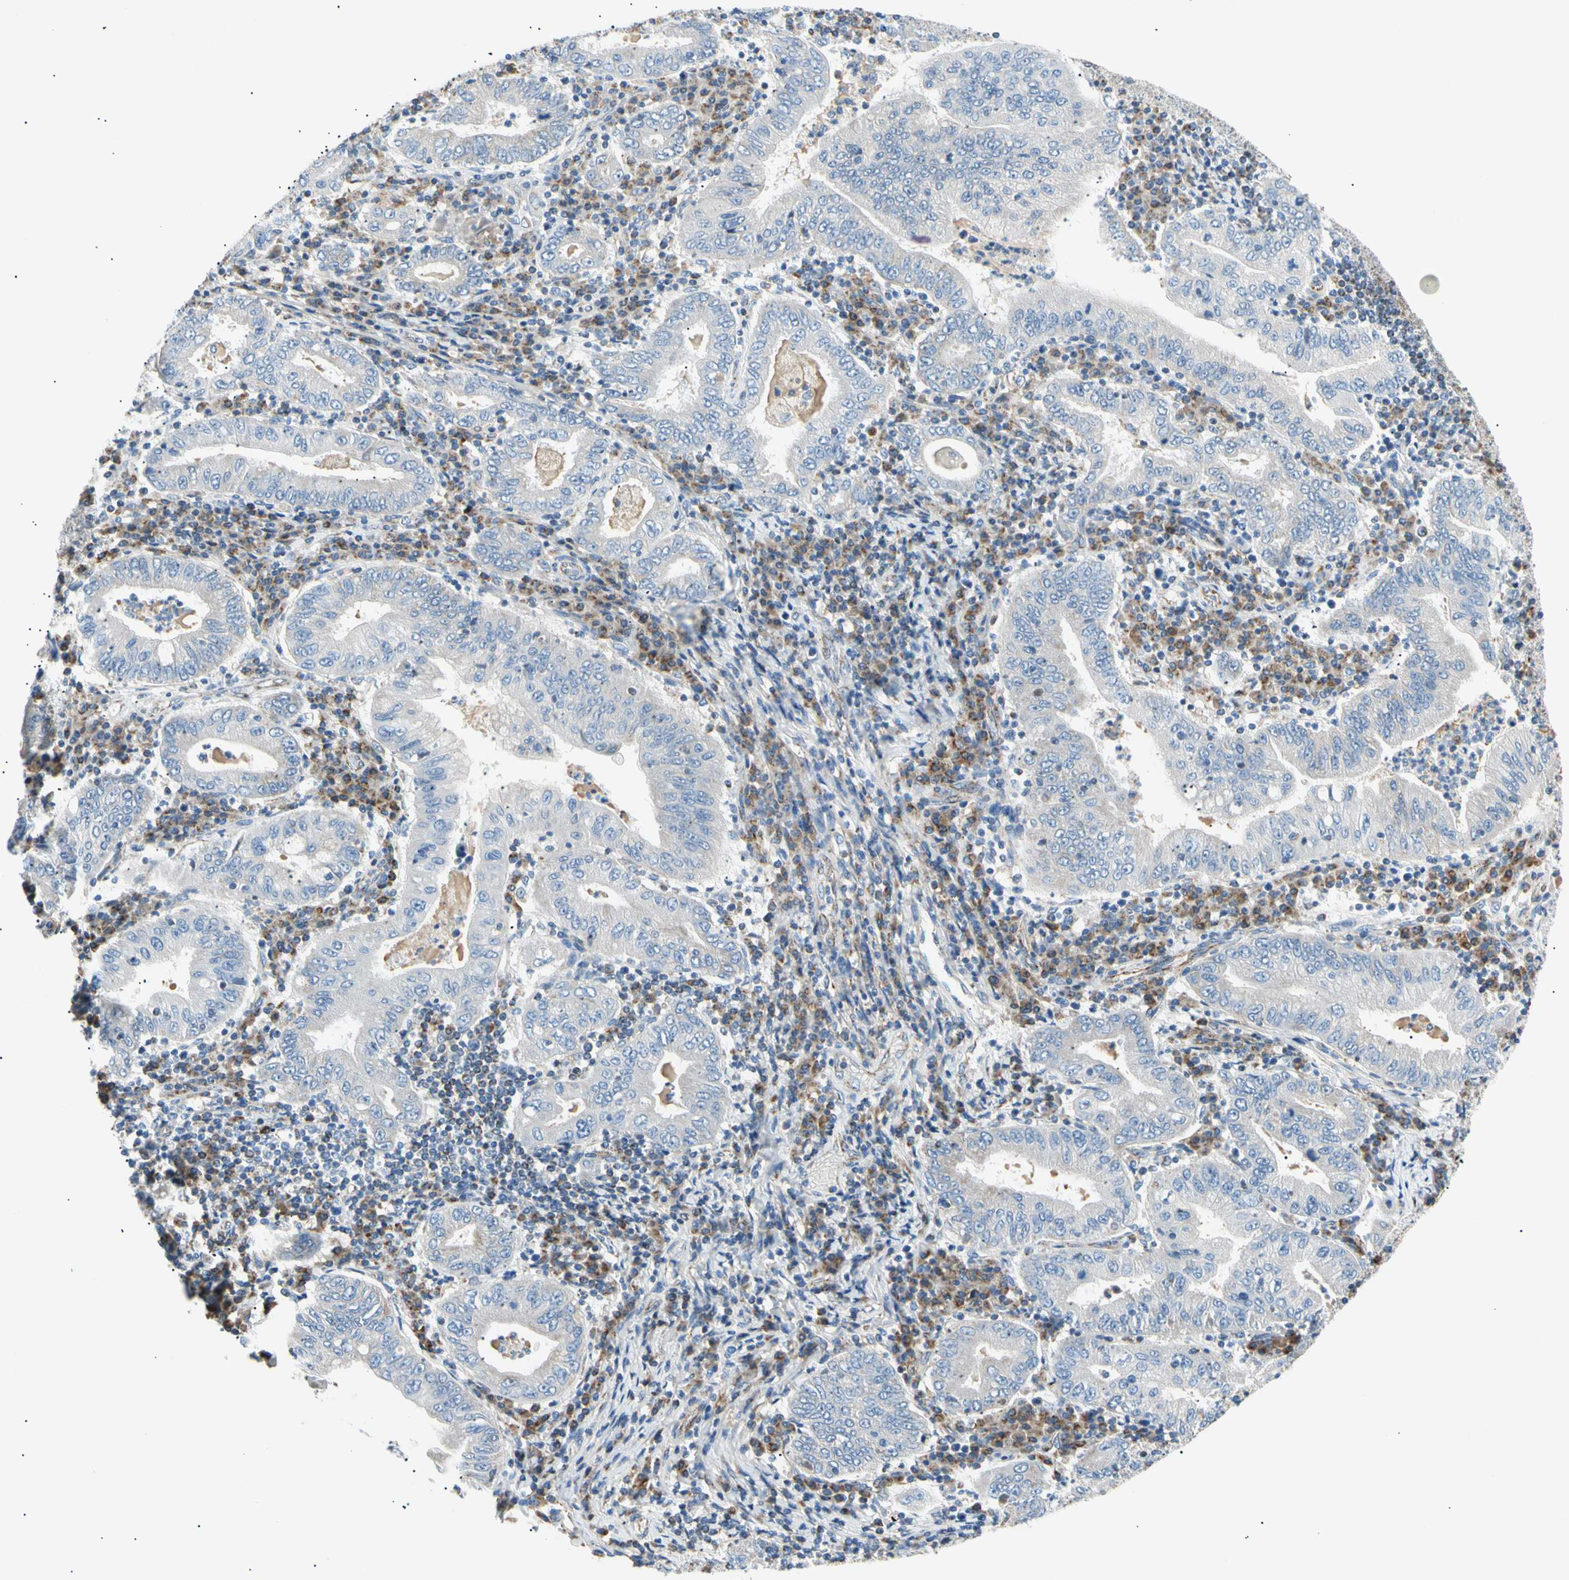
{"staining": {"intensity": "negative", "quantity": "none", "location": "none"}, "tissue": "stomach cancer", "cell_type": "Tumor cells", "image_type": "cancer", "snomed": [{"axis": "morphology", "description": "Normal tissue, NOS"}, {"axis": "morphology", "description": "Adenocarcinoma, NOS"}, {"axis": "topography", "description": "Esophagus"}, {"axis": "topography", "description": "Stomach, upper"}, {"axis": "topography", "description": "Peripheral nerve tissue"}], "caption": "Histopathology image shows no significant protein staining in tumor cells of stomach cancer.", "gene": "ACAT1", "patient": {"sex": "male", "age": 62}}